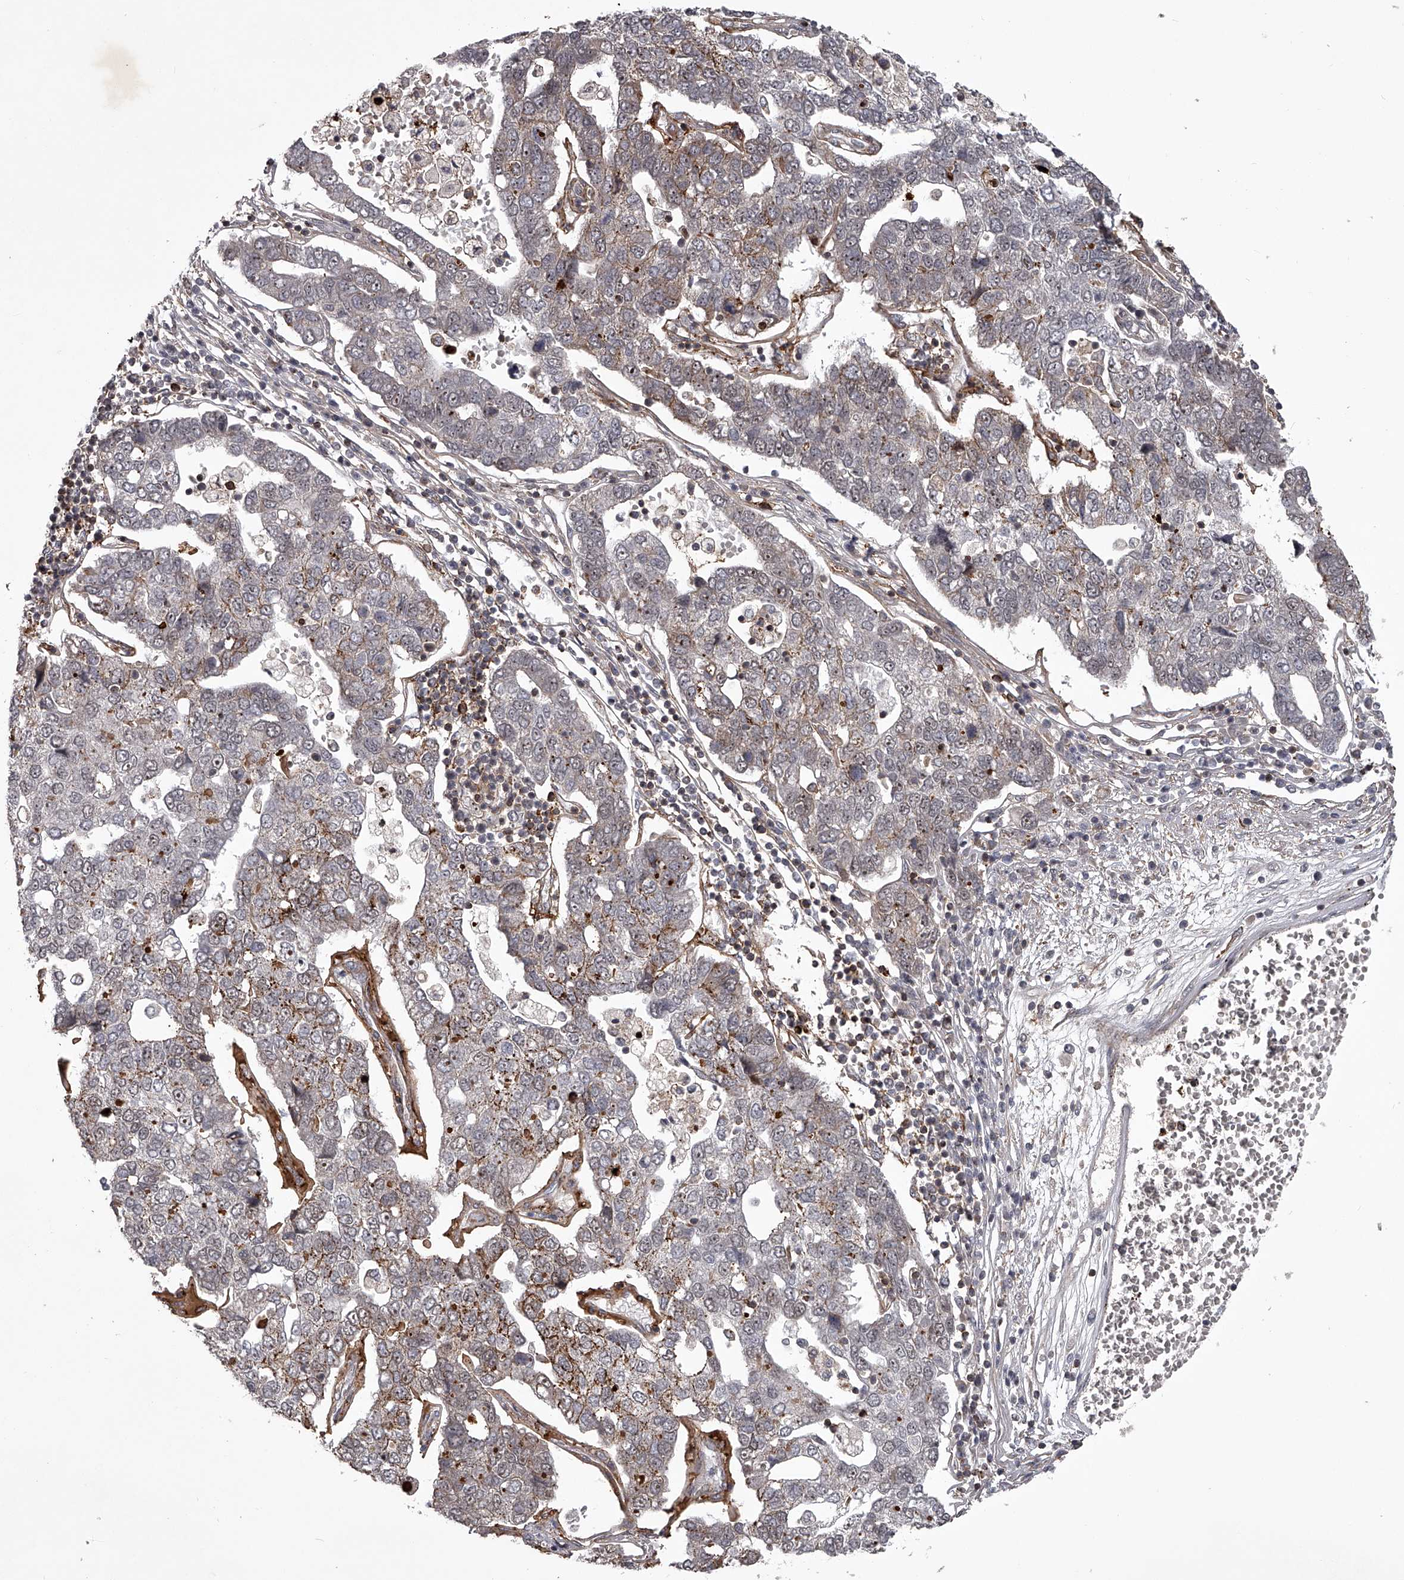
{"staining": {"intensity": "negative", "quantity": "none", "location": "none"}, "tissue": "pancreatic cancer", "cell_type": "Tumor cells", "image_type": "cancer", "snomed": [{"axis": "morphology", "description": "Adenocarcinoma, NOS"}, {"axis": "topography", "description": "Pancreas"}], "caption": "Micrograph shows no protein expression in tumor cells of adenocarcinoma (pancreatic) tissue.", "gene": "RRP36", "patient": {"sex": "female", "age": 61}}